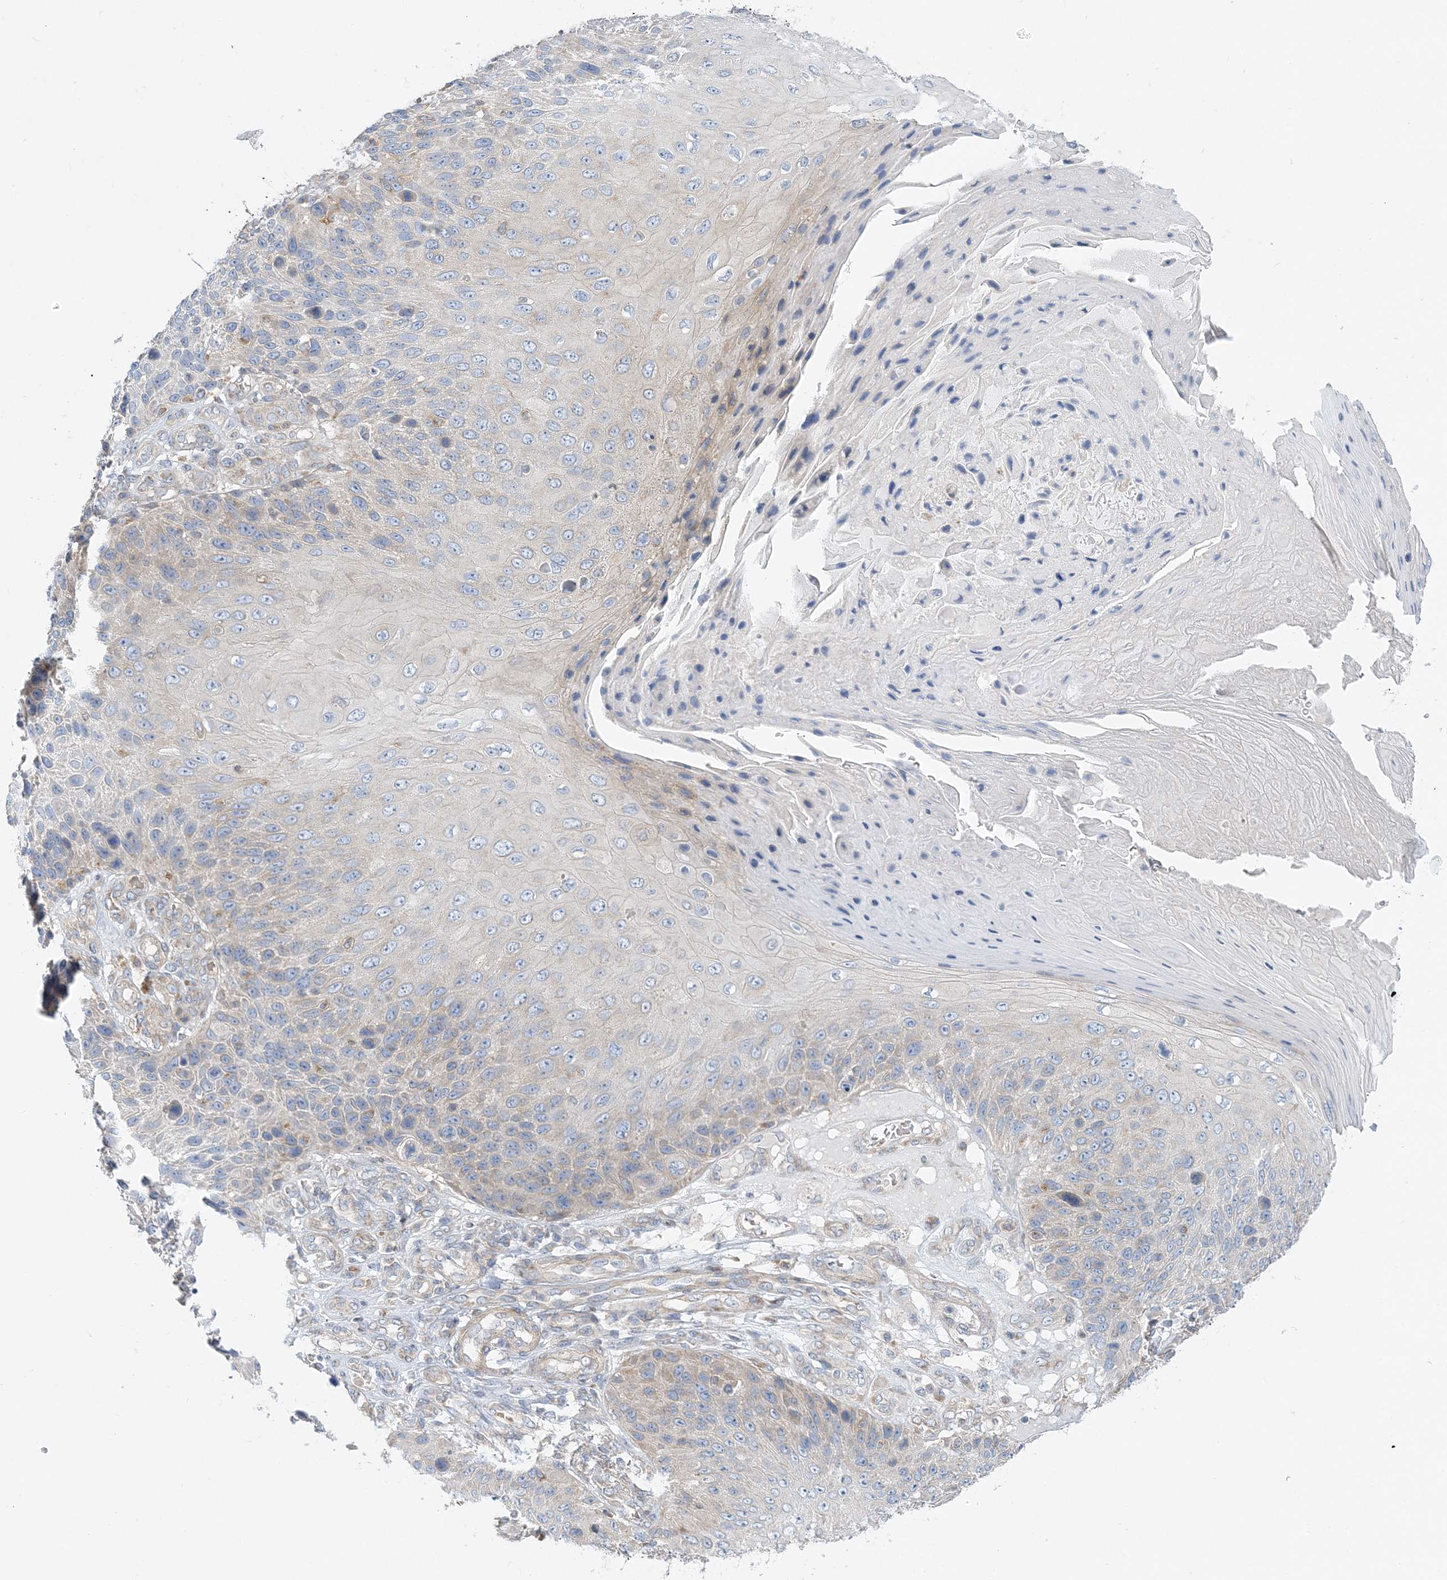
{"staining": {"intensity": "weak", "quantity": "<25%", "location": "cytoplasmic/membranous"}, "tissue": "skin cancer", "cell_type": "Tumor cells", "image_type": "cancer", "snomed": [{"axis": "morphology", "description": "Squamous cell carcinoma, NOS"}, {"axis": "topography", "description": "Skin"}], "caption": "Skin cancer (squamous cell carcinoma) was stained to show a protein in brown. There is no significant positivity in tumor cells.", "gene": "FAM114A2", "patient": {"sex": "female", "age": 88}}